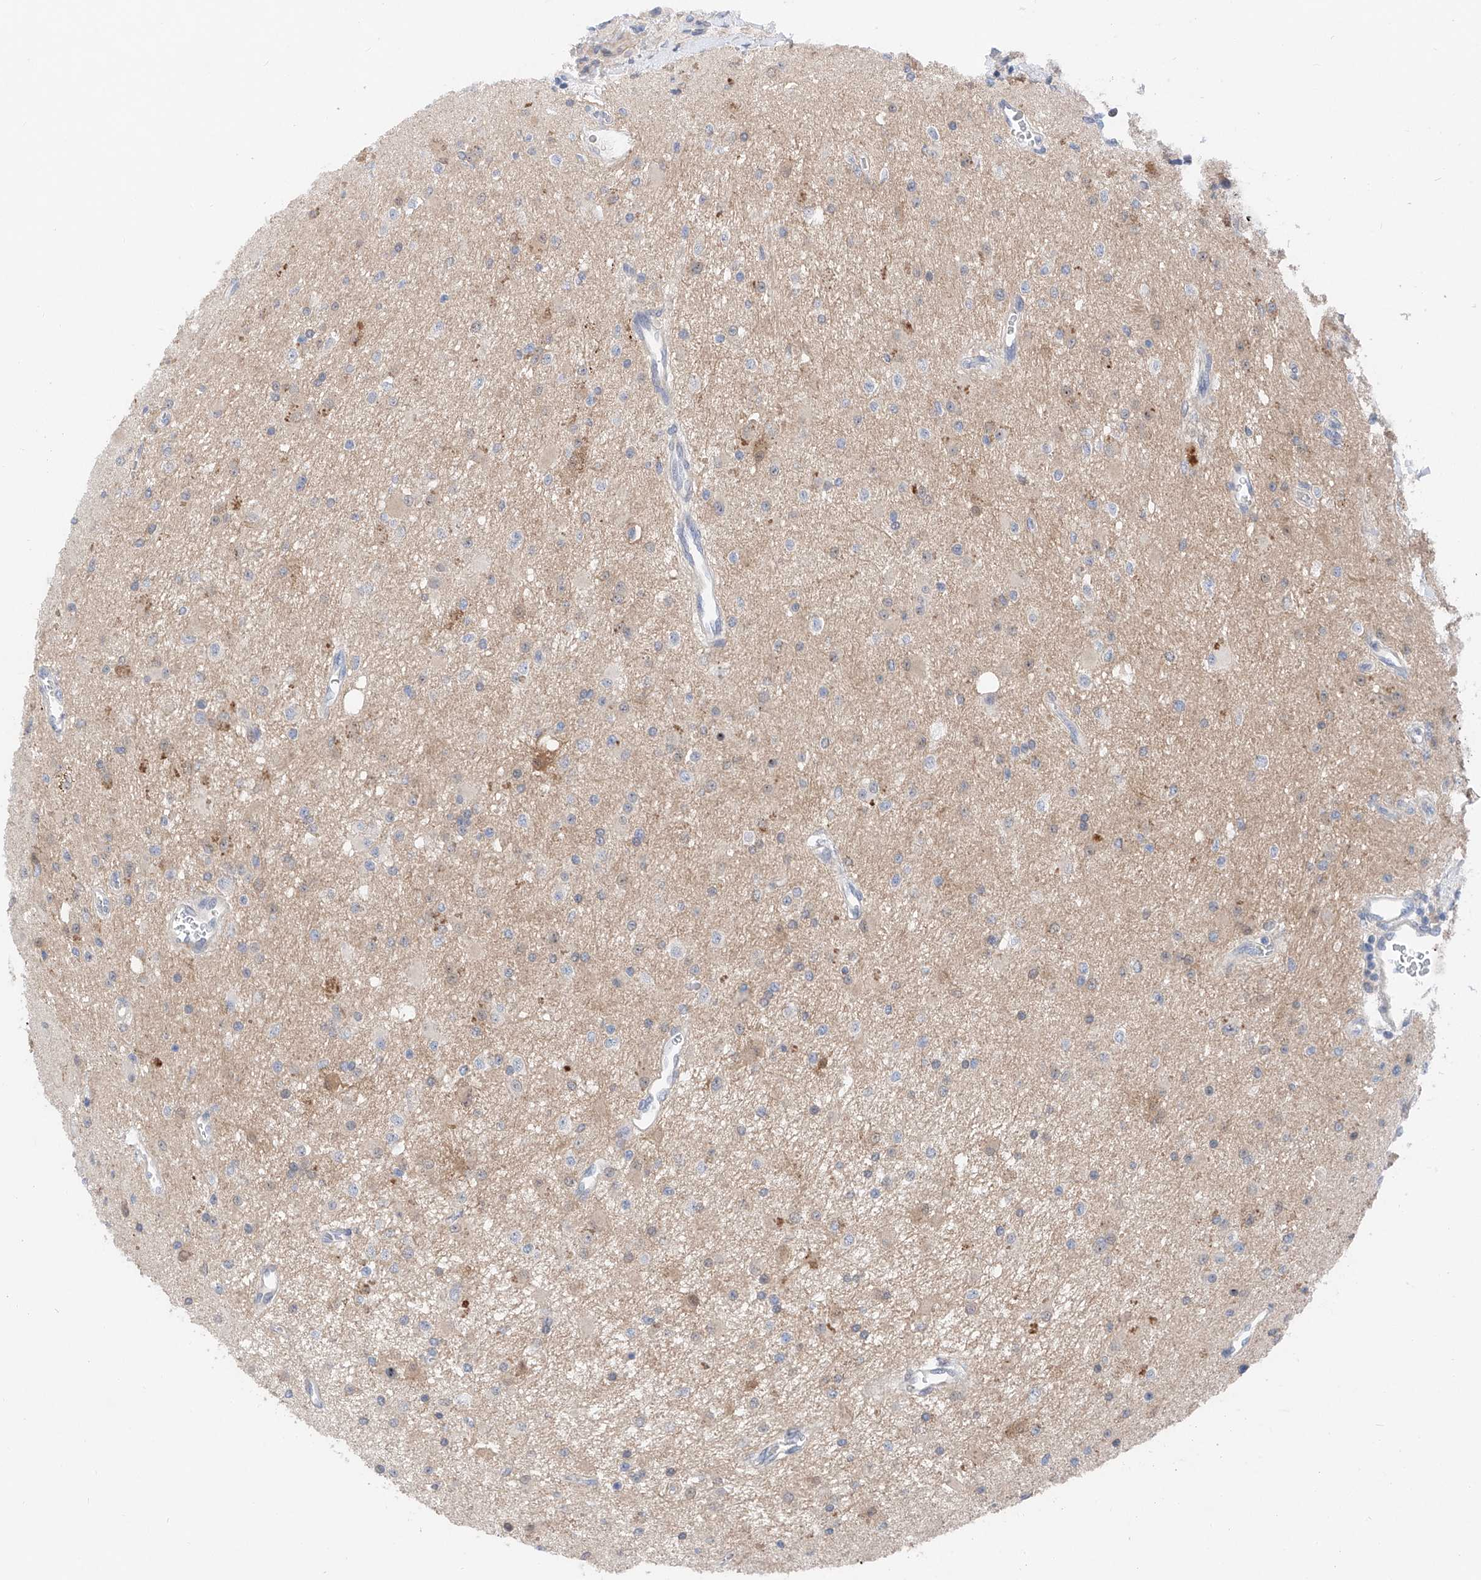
{"staining": {"intensity": "negative", "quantity": "none", "location": "none"}, "tissue": "glioma", "cell_type": "Tumor cells", "image_type": "cancer", "snomed": [{"axis": "morphology", "description": "Glioma, malignant, High grade"}, {"axis": "topography", "description": "Brain"}], "caption": "High magnification brightfield microscopy of malignant glioma (high-grade) stained with DAB (brown) and counterstained with hematoxylin (blue): tumor cells show no significant positivity.", "gene": "FUCA2", "patient": {"sex": "male", "age": 34}}